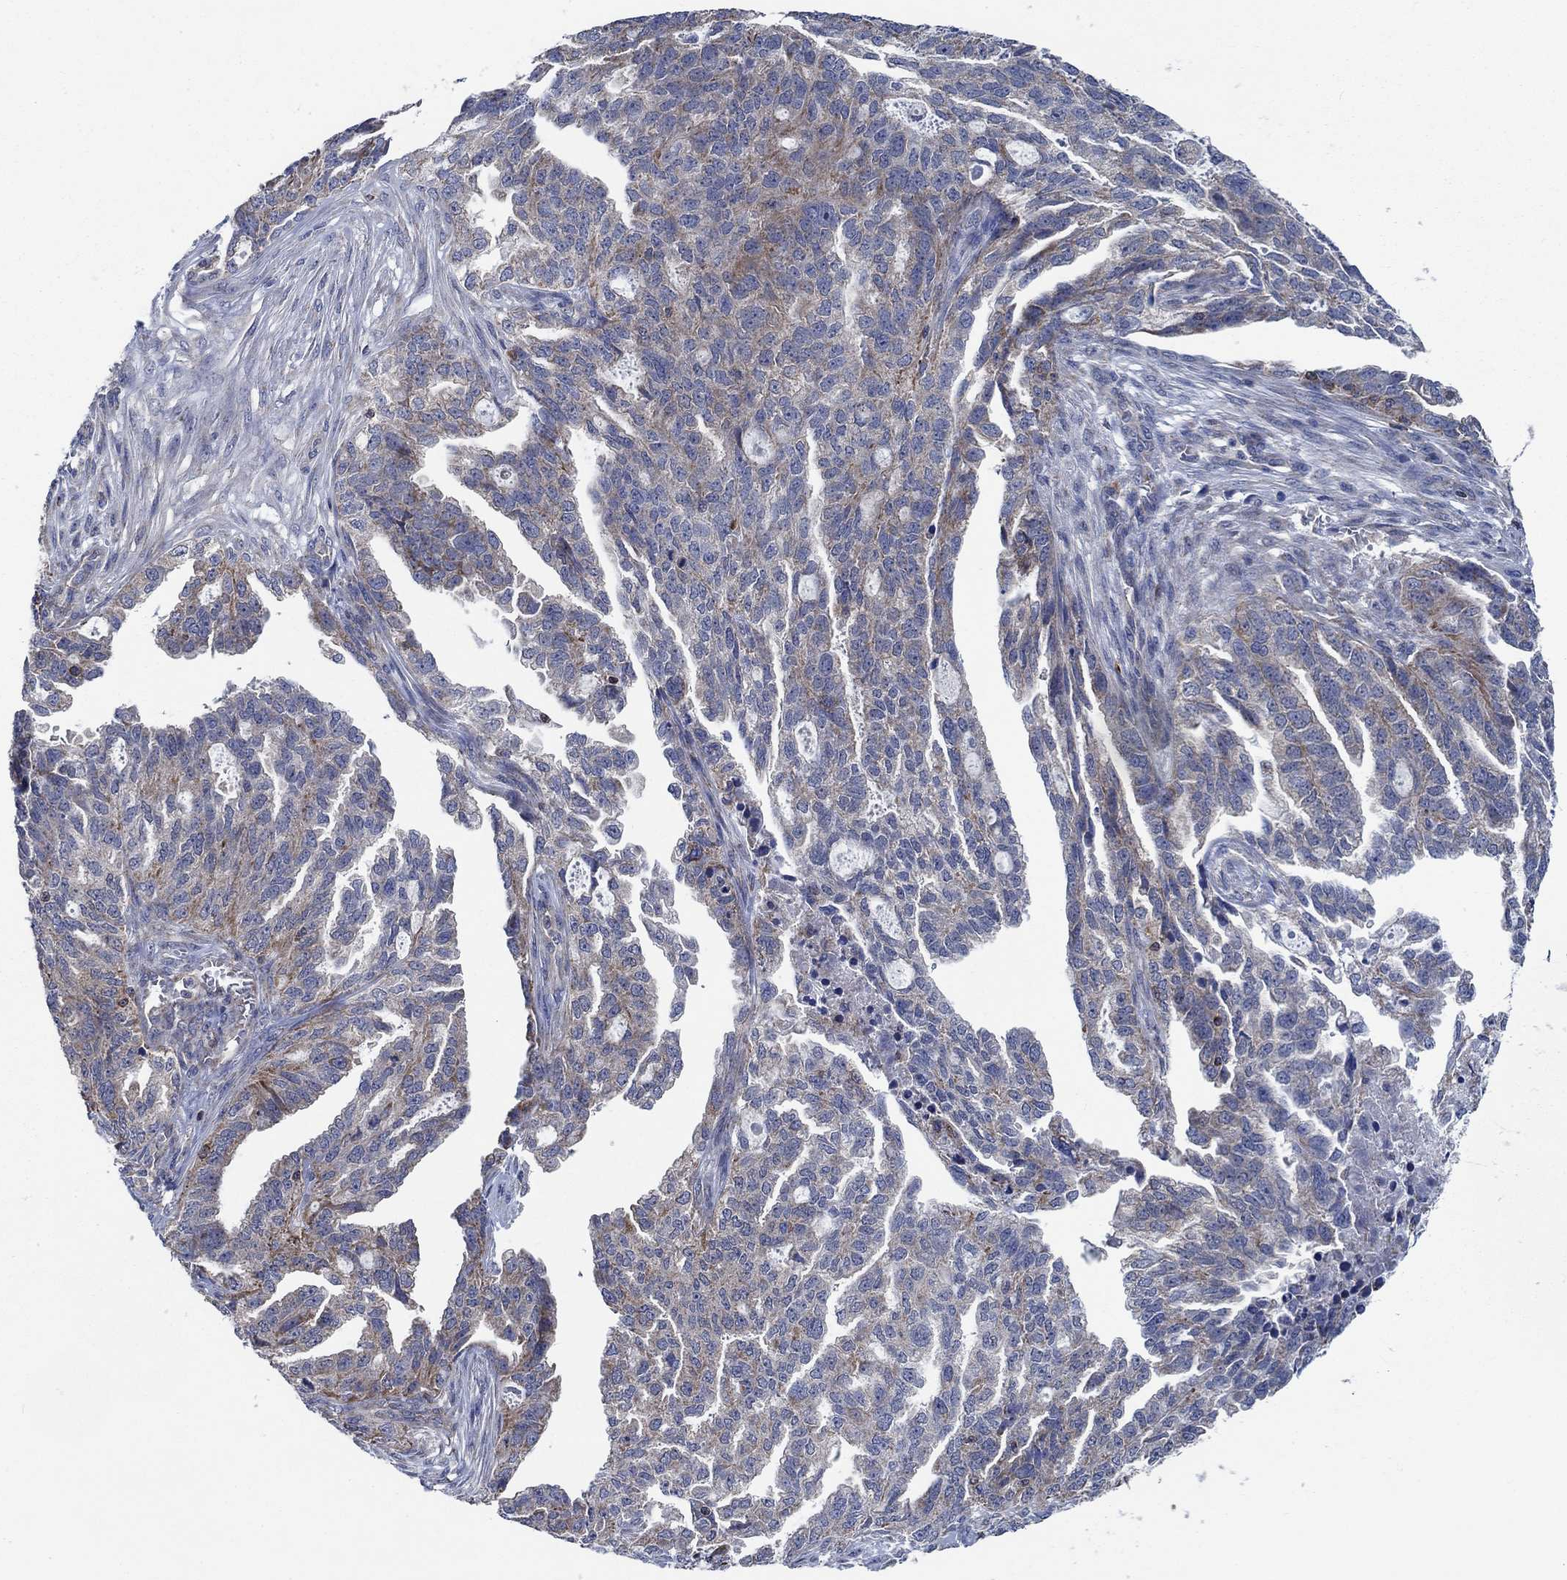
{"staining": {"intensity": "weak", "quantity": "25%-75%", "location": "cytoplasmic/membranous"}, "tissue": "ovarian cancer", "cell_type": "Tumor cells", "image_type": "cancer", "snomed": [{"axis": "morphology", "description": "Cystadenocarcinoma, serous, NOS"}, {"axis": "topography", "description": "Ovary"}], "caption": "This is a photomicrograph of IHC staining of serous cystadenocarcinoma (ovarian), which shows weak positivity in the cytoplasmic/membranous of tumor cells.", "gene": "STXBP6", "patient": {"sex": "female", "age": 51}}